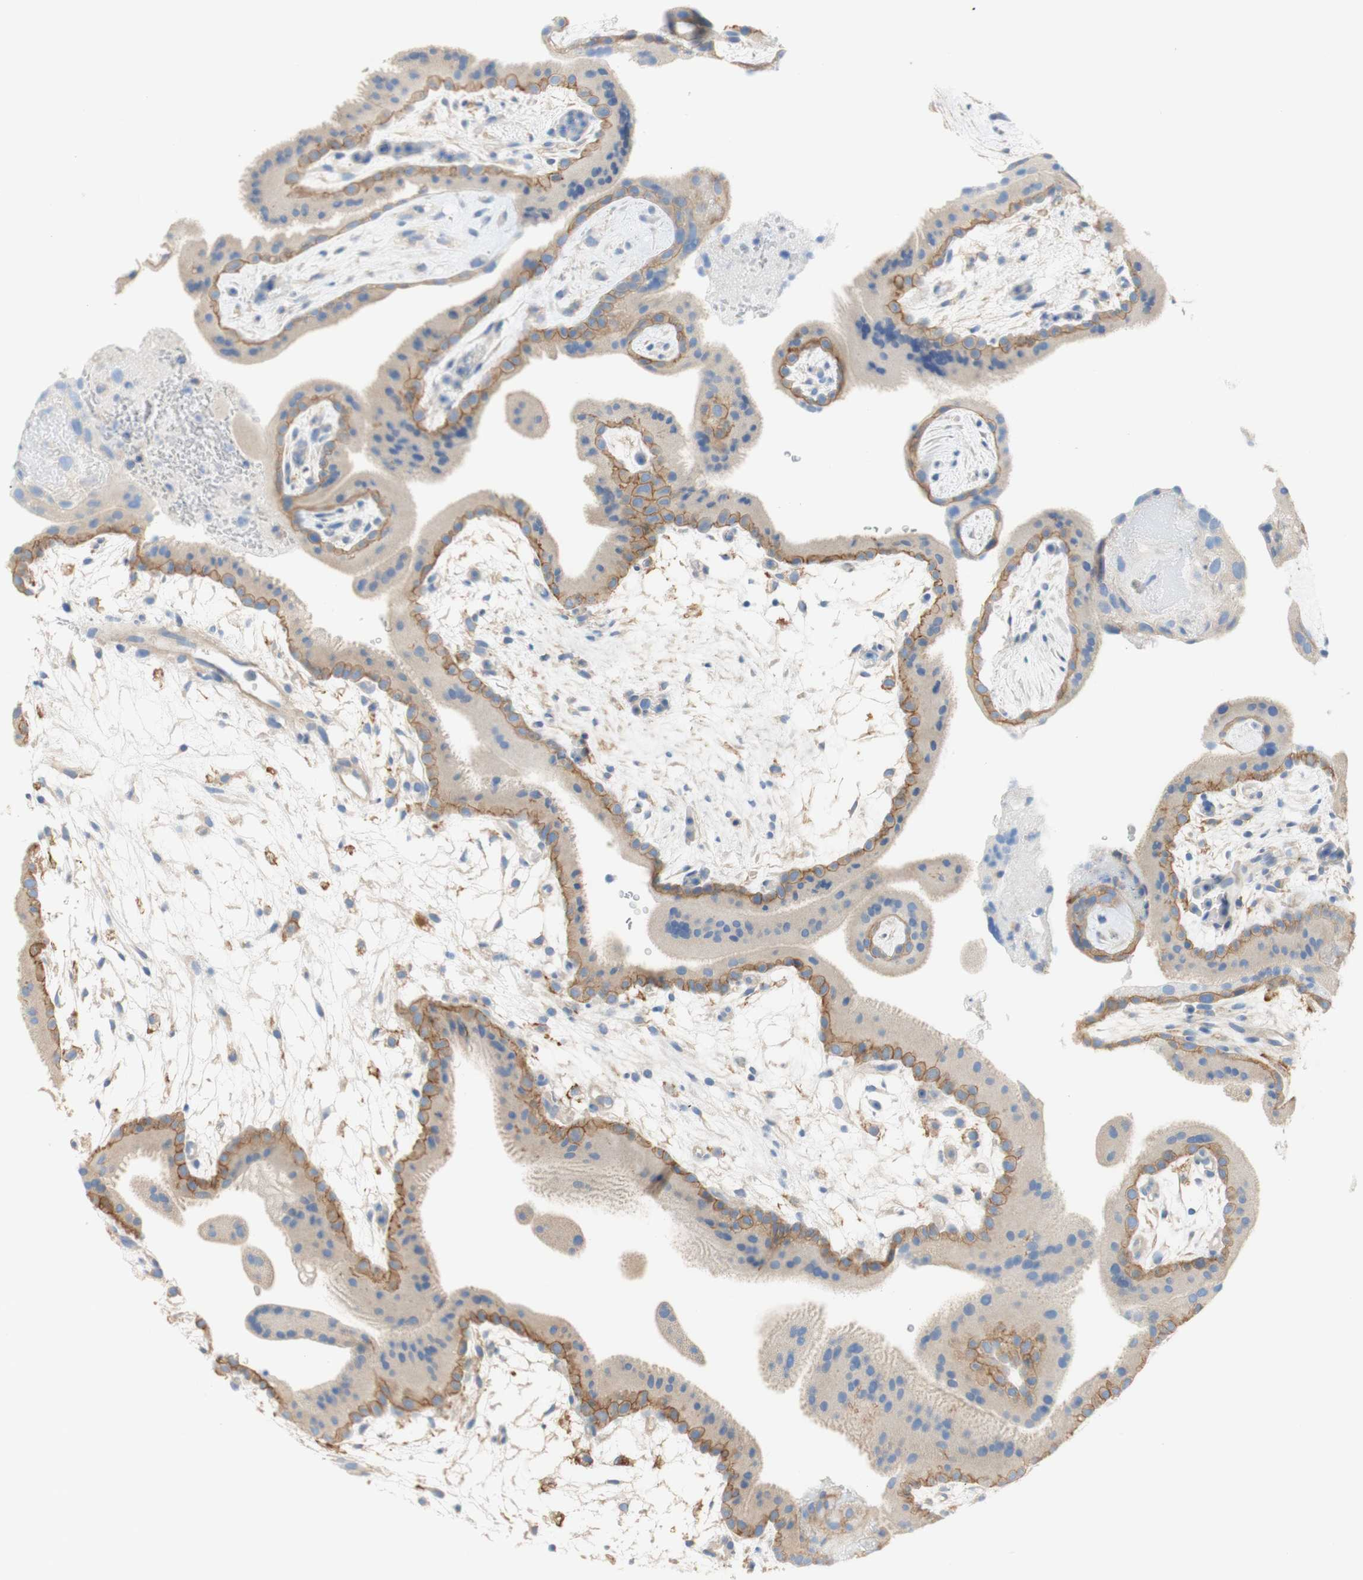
{"staining": {"intensity": "moderate", "quantity": "25%-75%", "location": "cytoplasmic/membranous"}, "tissue": "placenta", "cell_type": "Trophoblastic cells", "image_type": "normal", "snomed": [{"axis": "morphology", "description": "Normal tissue, NOS"}, {"axis": "topography", "description": "Placenta"}], "caption": "Immunohistochemistry (IHC) of benign human placenta displays medium levels of moderate cytoplasmic/membranous positivity in approximately 25%-75% of trophoblastic cells. Immunohistochemistry (IHC) stains the protein of interest in brown and the nuclei are stained blue.", "gene": "ATP2B1", "patient": {"sex": "female", "age": 19}}